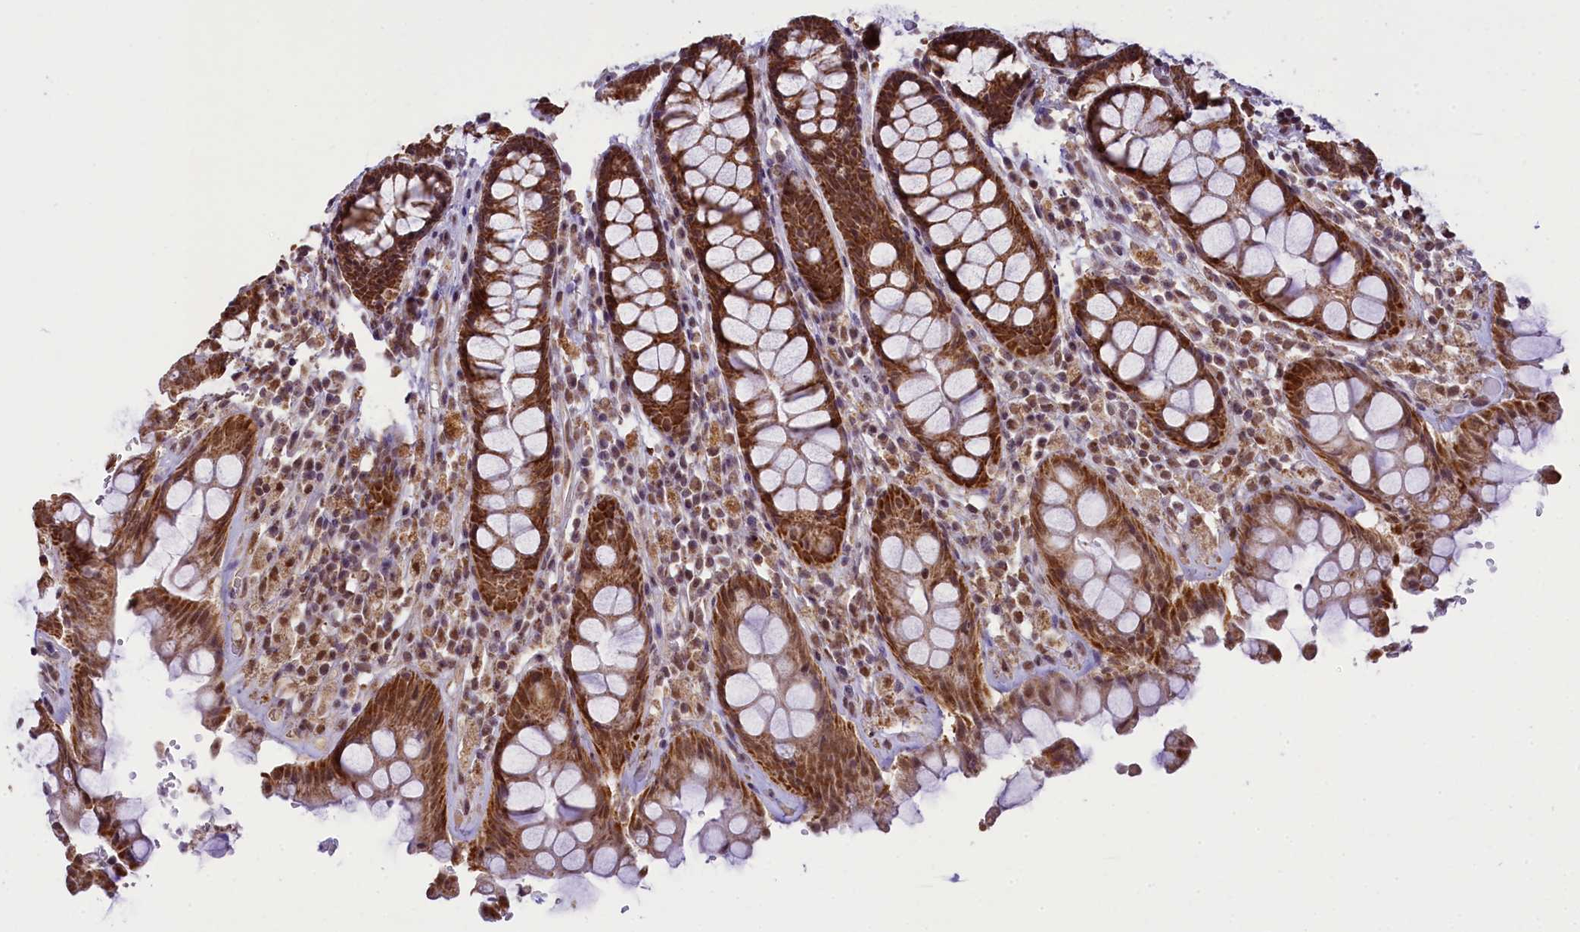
{"staining": {"intensity": "moderate", "quantity": ">75%", "location": "cytoplasmic/membranous,nuclear"}, "tissue": "rectum", "cell_type": "Glandular cells", "image_type": "normal", "snomed": [{"axis": "morphology", "description": "Normal tissue, NOS"}, {"axis": "topography", "description": "Rectum"}], "caption": "This micrograph demonstrates immunohistochemistry (IHC) staining of benign rectum, with medium moderate cytoplasmic/membranous,nuclear staining in approximately >75% of glandular cells.", "gene": "PAF1", "patient": {"sex": "male", "age": 64}}